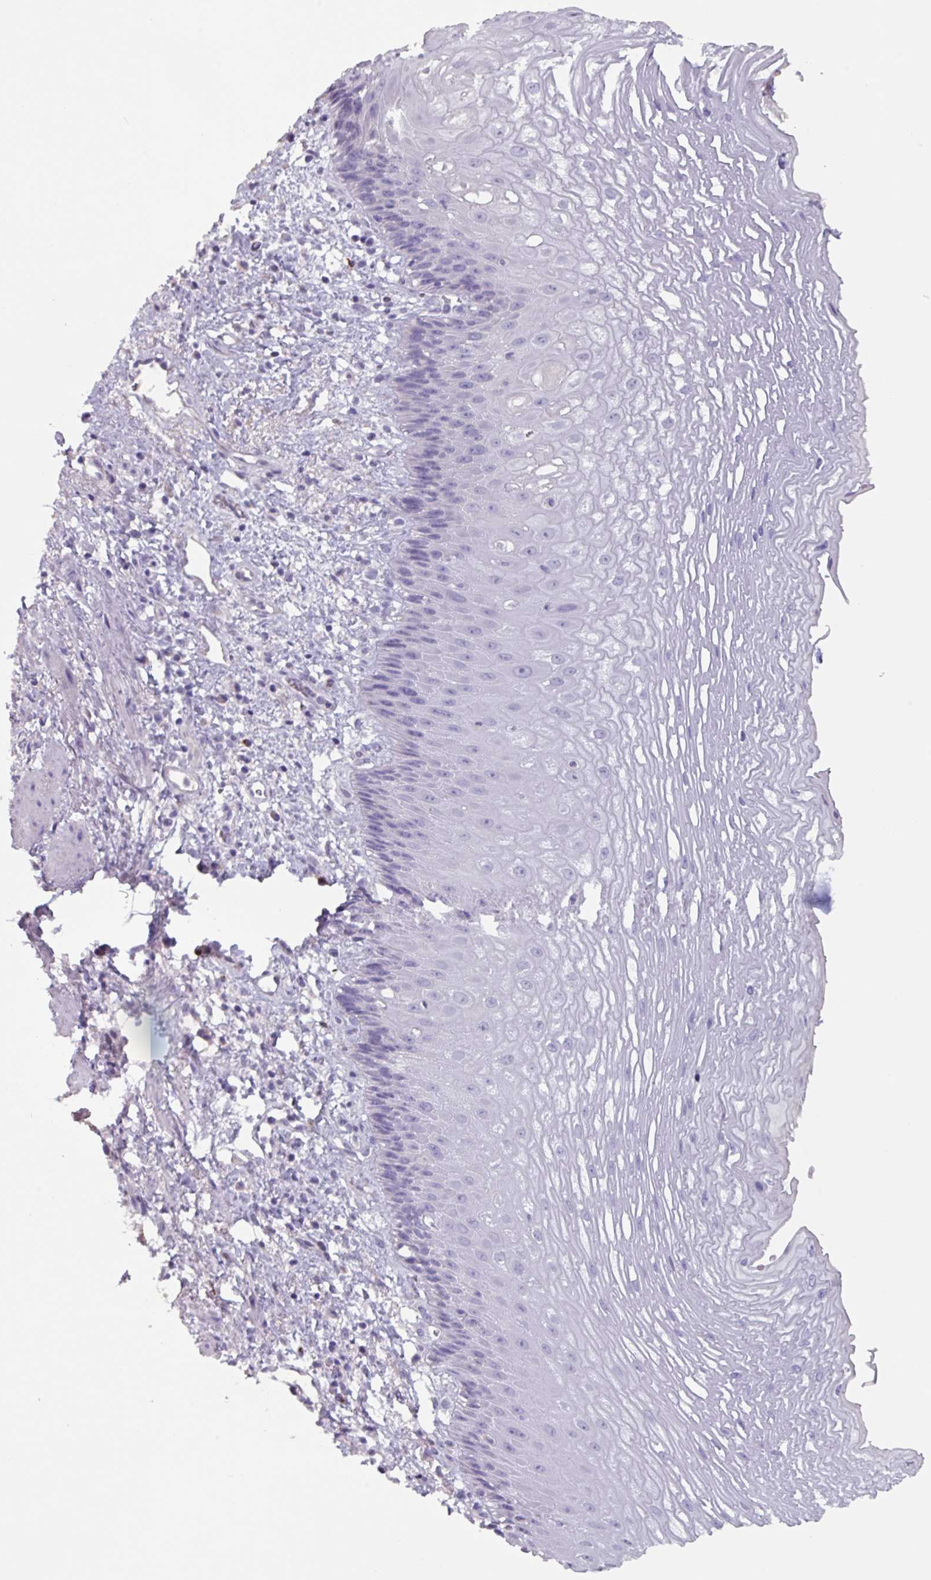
{"staining": {"intensity": "negative", "quantity": "none", "location": "none"}, "tissue": "esophagus", "cell_type": "Squamous epithelial cells", "image_type": "normal", "snomed": [{"axis": "morphology", "description": "Normal tissue, NOS"}, {"axis": "topography", "description": "Esophagus"}], "caption": "Benign esophagus was stained to show a protein in brown. There is no significant expression in squamous epithelial cells. (Immunohistochemistry (ihc), brightfield microscopy, high magnification).", "gene": "OR2T10", "patient": {"sex": "male", "age": 60}}